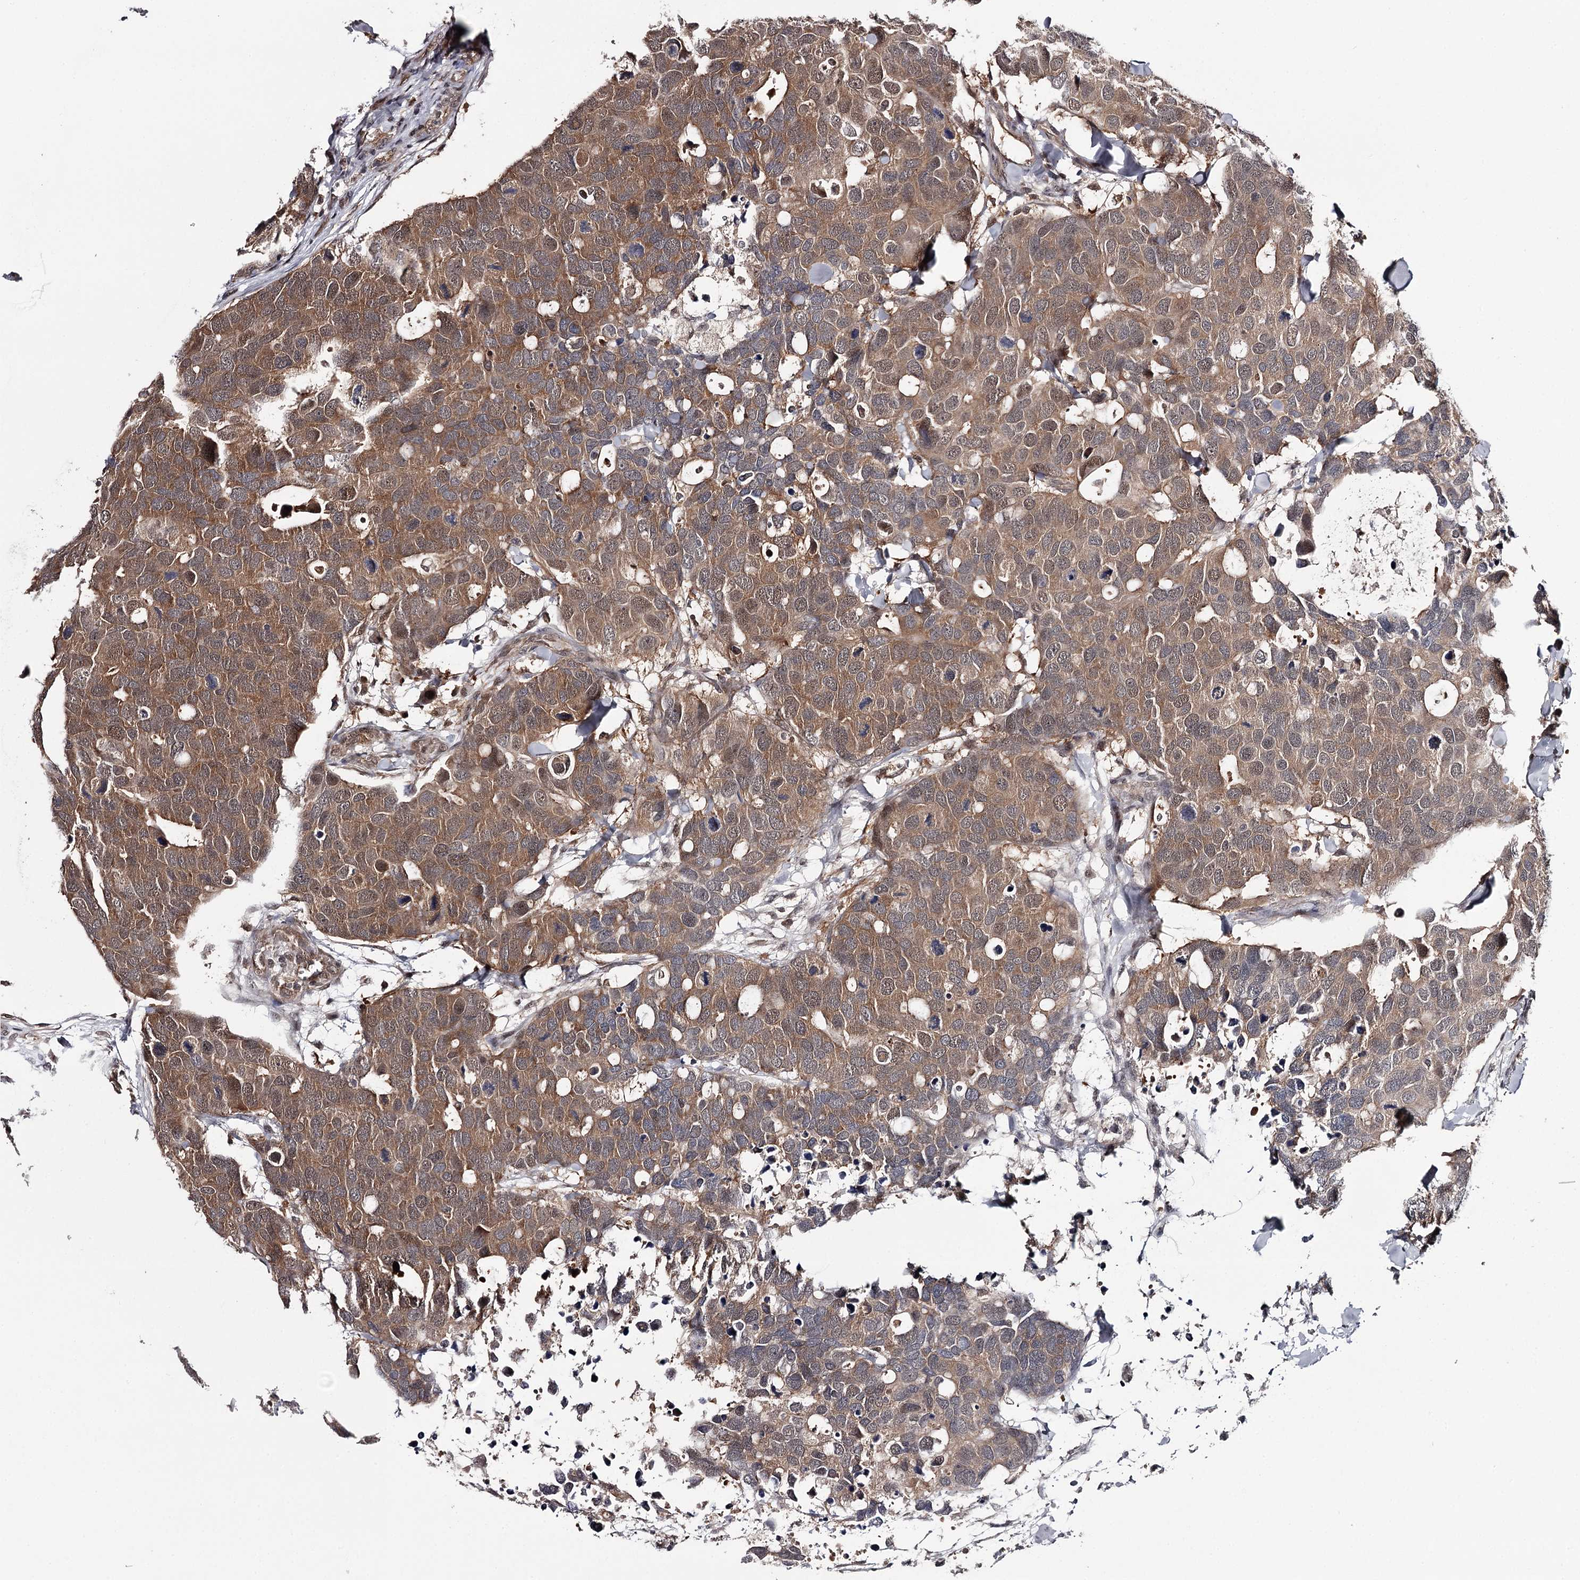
{"staining": {"intensity": "moderate", "quantity": ">75%", "location": "cytoplasmic/membranous,nuclear"}, "tissue": "breast cancer", "cell_type": "Tumor cells", "image_type": "cancer", "snomed": [{"axis": "morphology", "description": "Duct carcinoma"}, {"axis": "topography", "description": "Breast"}], "caption": "The micrograph displays immunohistochemical staining of breast intraductal carcinoma. There is moderate cytoplasmic/membranous and nuclear expression is seen in approximately >75% of tumor cells. (IHC, brightfield microscopy, high magnification).", "gene": "GTSF1", "patient": {"sex": "female", "age": 83}}